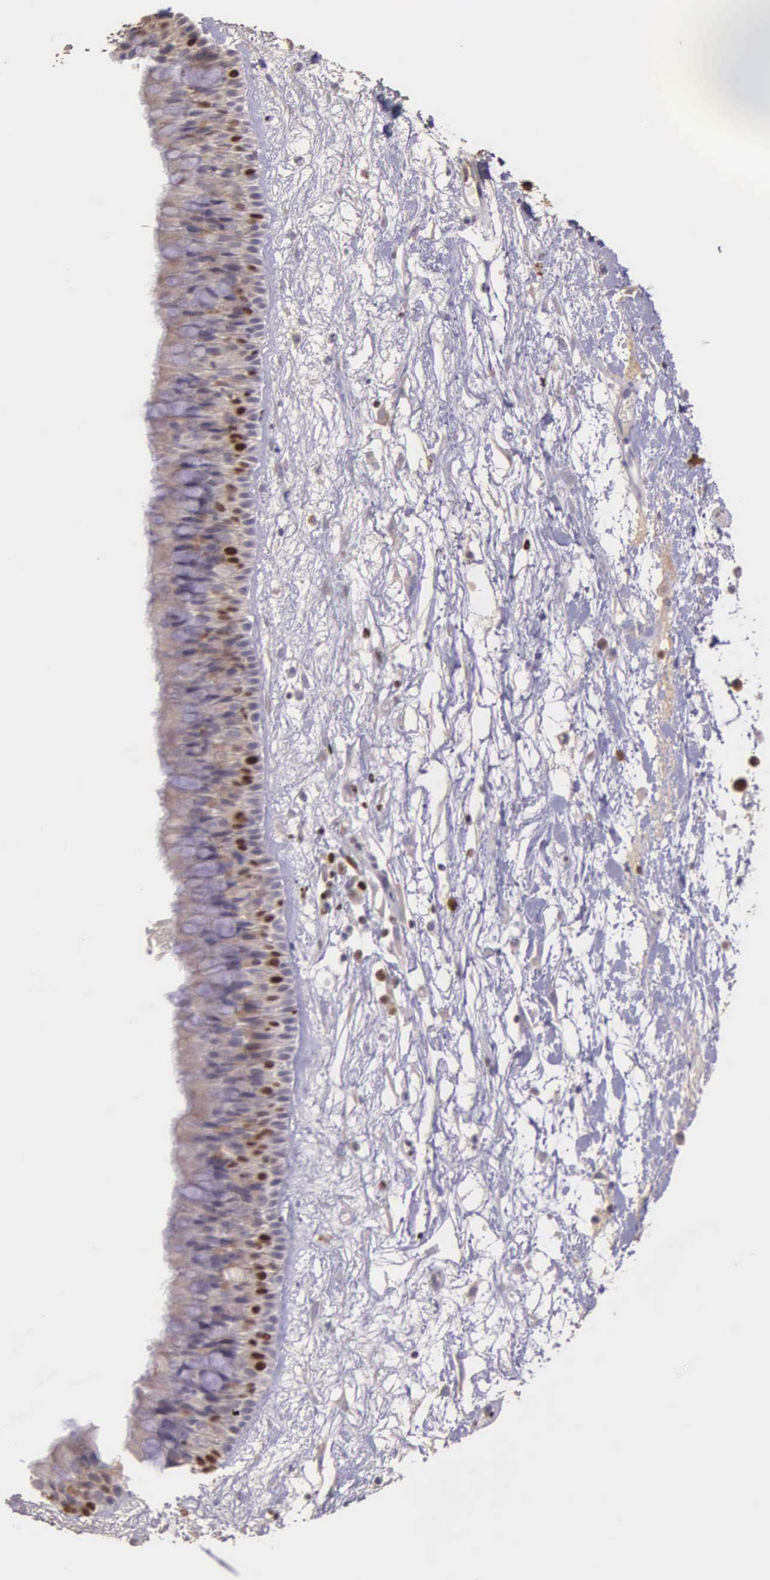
{"staining": {"intensity": "strong", "quantity": "<25%", "location": "nuclear"}, "tissue": "nasopharynx", "cell_type": "Respiratory epithelial cells", "image_type": "normal", "snomed": [{"axis": "morphology", "description": "Normal tissue, NOS"}, {"axis": "topography", "description": "Nasopharynx"}], "caption": "Immunohistochemical staining of unremarkable nasopharynx shows strong nuclear protein staining in about <25% of respiratory epithelial cells.", "gene": "MCM5", "patient": {"sex": "male", "age": 13}}